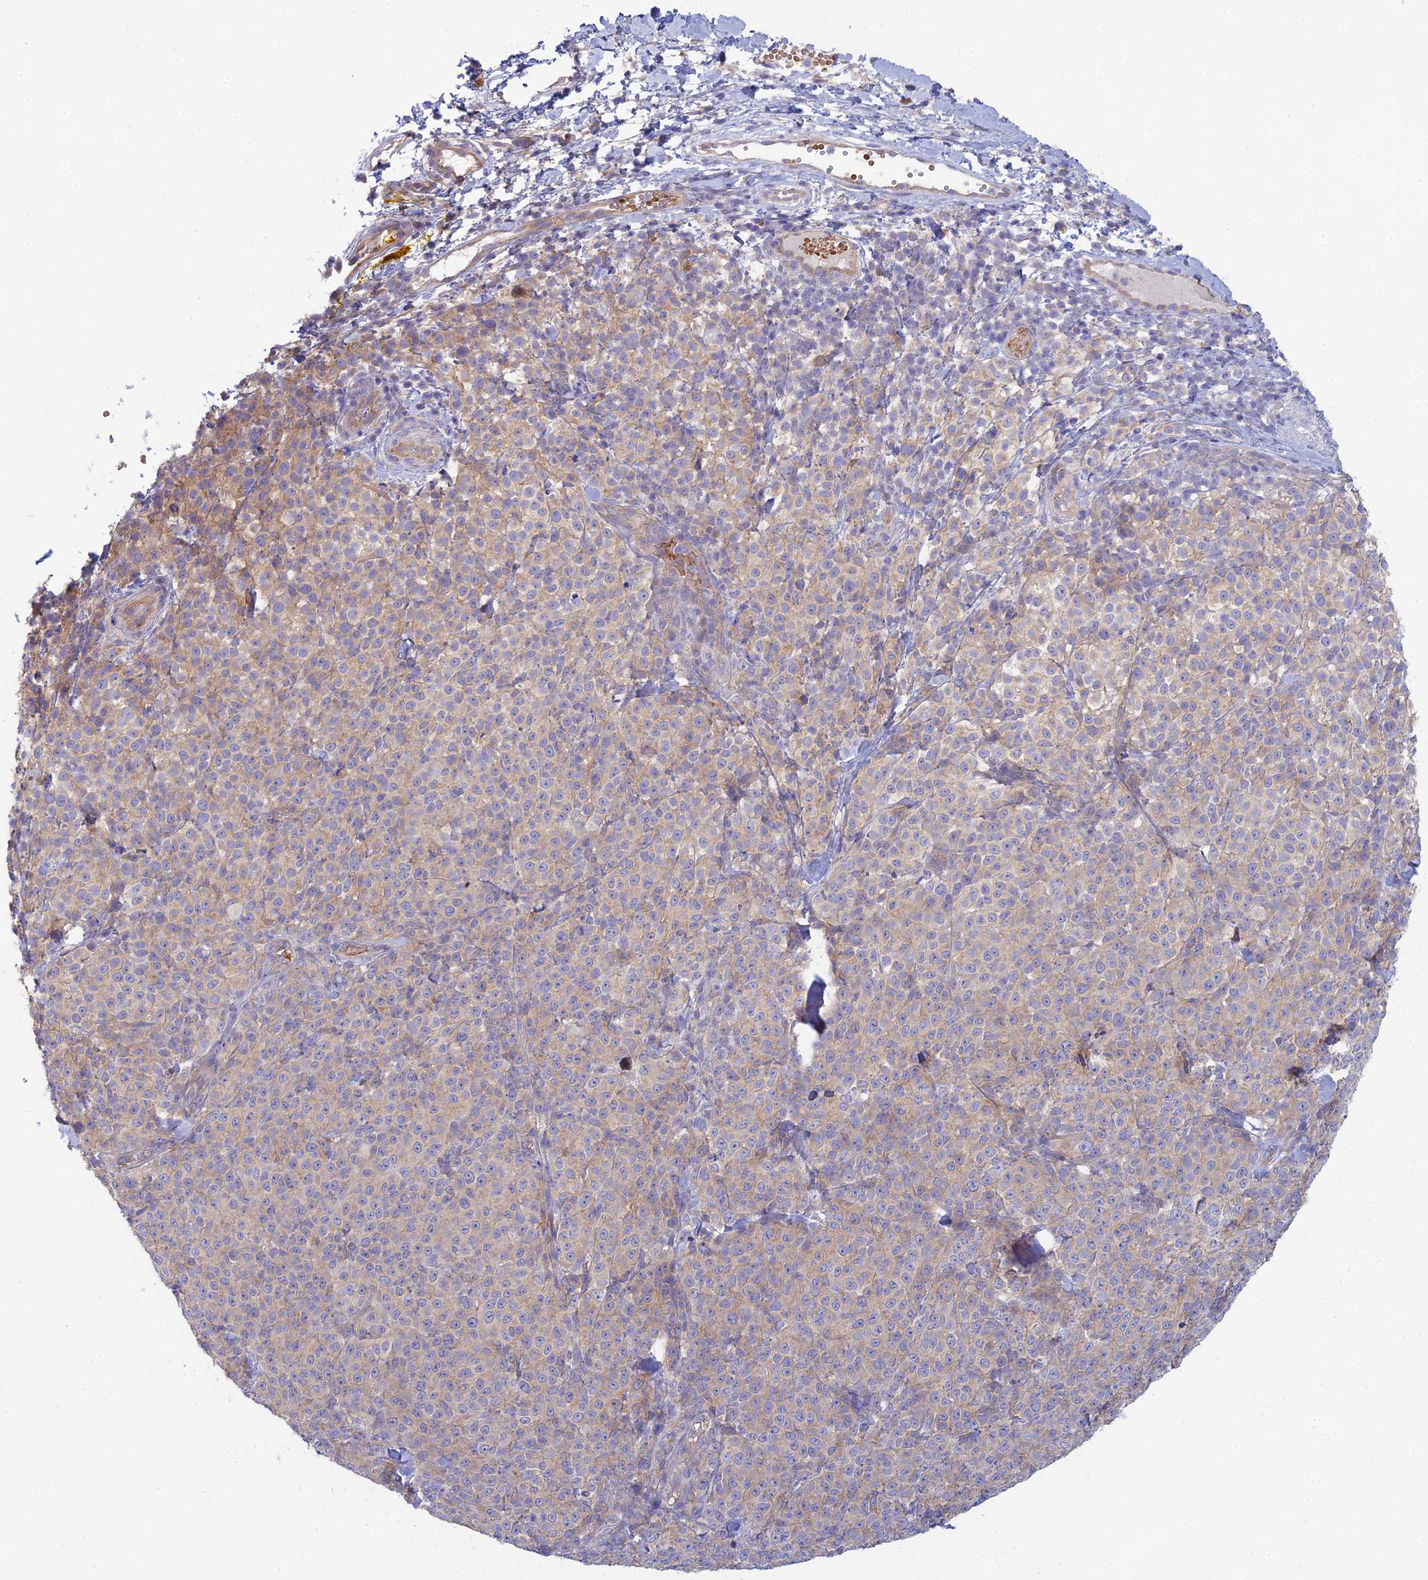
{"staining": {"intensity": "weak", "quantity": ">75%", "location": "cytoplasmic/membranous"}, "tissue": "melanoma", "cell_type": "Tumor cells", "image_type": "cancer", "snomed": [{"axis": "morphology", "description": "Normal tissue, NOS"}, {"axis": "morphology", "description": "Malignant melanoma, NOS"}, {"axis": "topography", "description": "Skin"}], "caption": "This image reveals IHC staining of human melanoma, with low weak cytoplasmic/membranous expression in about >75% of tumor cells.", "gene": "ZNF564", "patient": {"sex": "female", "age": 34}}